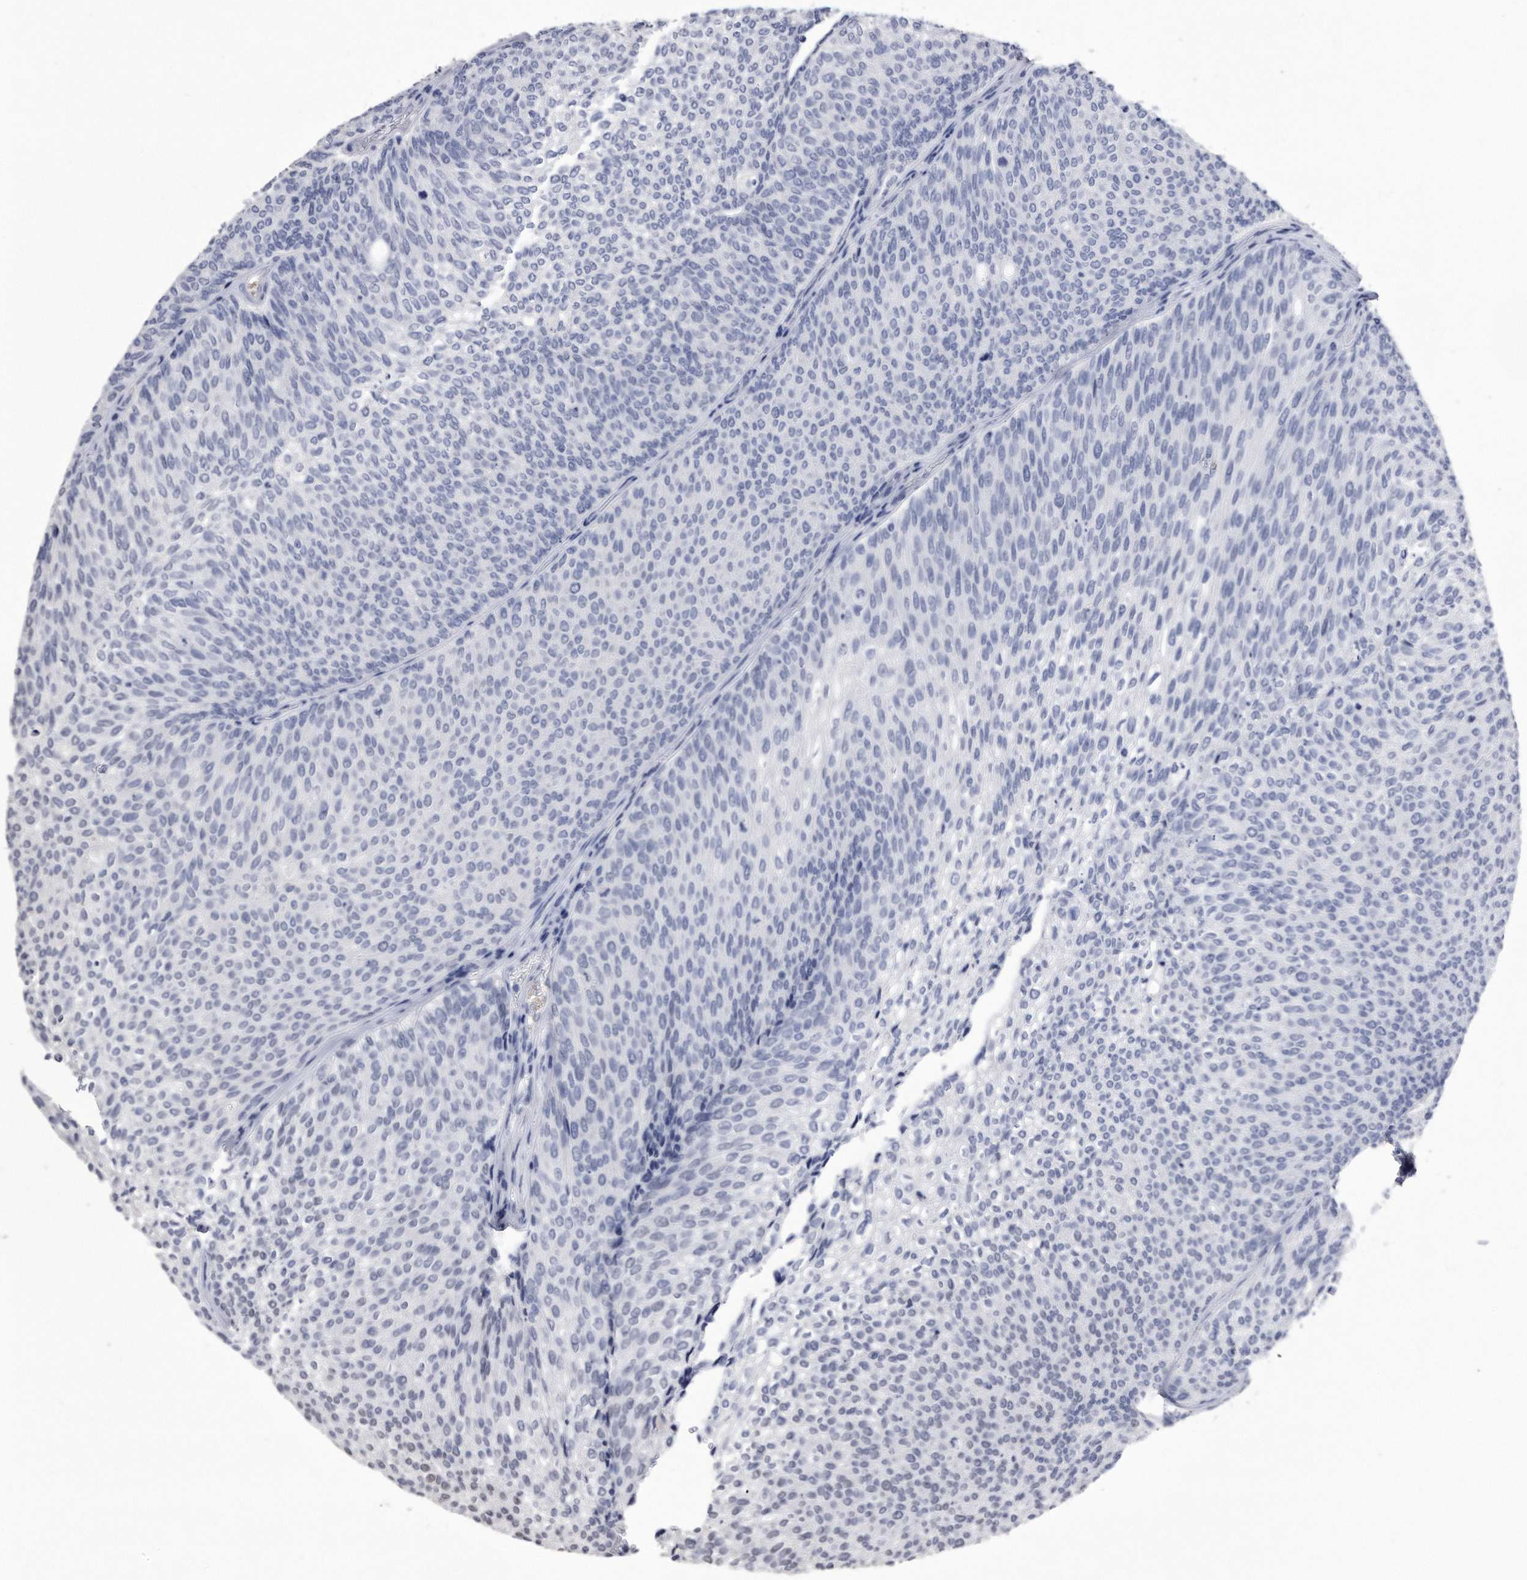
{"staining": {"intensity": "negative", "quantity": "none", "location": "none"}, "tissue": "urothelial cancer", "cell_type": "Tumor cells", "image_type": "cancer", "snomed": [{"axis": "morphology", "description": "Urothelial carcinoma, Low grade"}, {"axis": "topography", "description": "Urinary bladder"}], "caption": "This micrograph is of low-grade urothelial carcinoma stained with immunohistochemistry to label a protein in brown with the nuclei are counter-stained blue. There is no staining in tumor cells.", "gene": "KCTD8", "patient": {"sex": "female", "age": 79}}